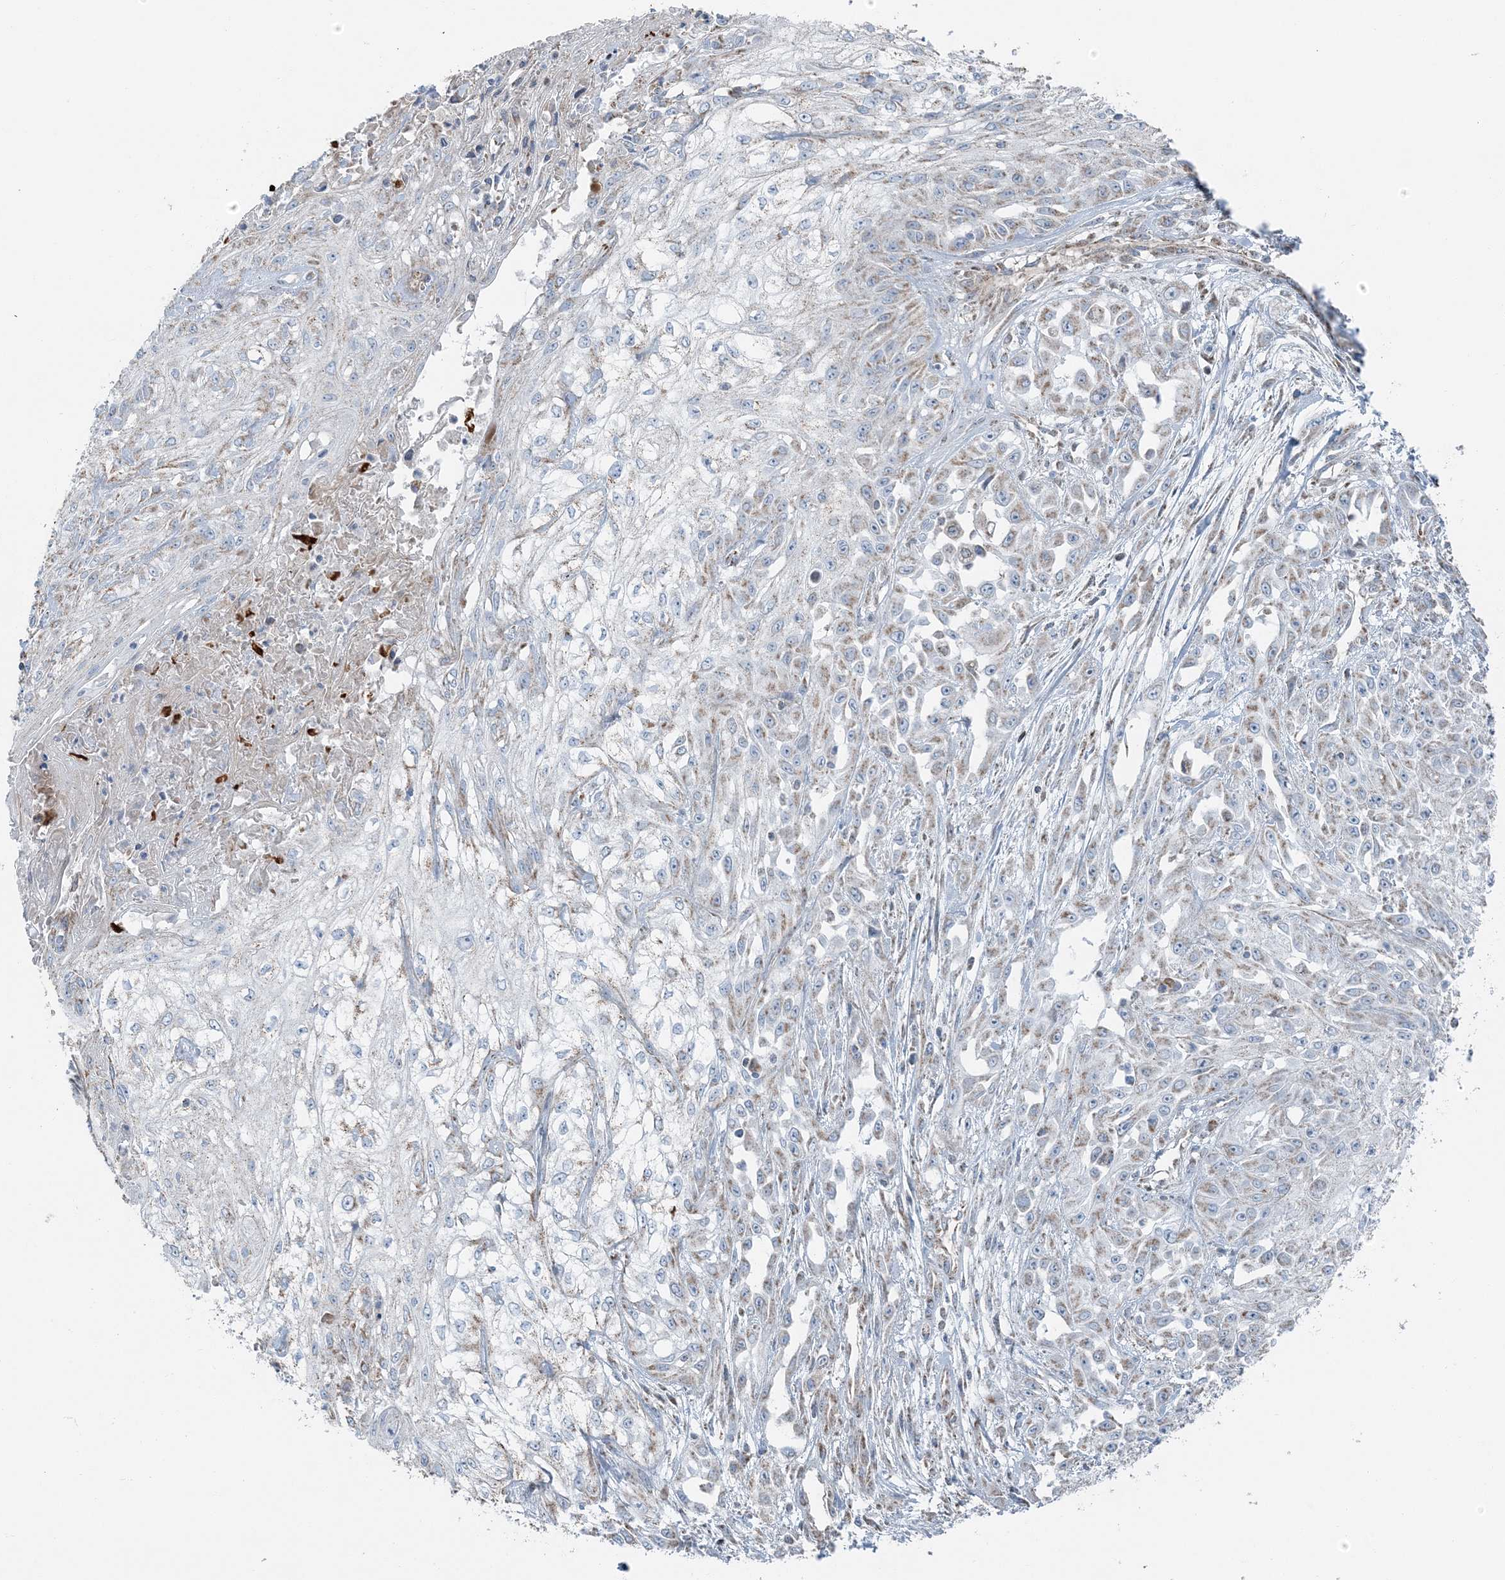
{"staining": {"intensity": "weak", "quantity": "25%-75%", "location": "cytoplasmic/membranous"}, "tissue": "skin cancer", "cell_type": "Tumor cells", "image_type": "cancer", "snomed": [{"axis": "morphology", "description": "Squamous cell carcinoma, NOS"}, {"axis": "morphology", "description": "Squamous cell carcinoma, metastatic, NOS"}, {"axis": "topography", "description": "Skin"}, {"axis": "topography", "description": "Lymph node"}], "caption": "This image reveals immunohistochemistry staining of skin squamous cell carcinoma, with low weak cytoplasmic/membranous expression in approximately 25%-75% of tumor cells.", "gene": "SLC22A16", "patient": {"sex": "male", "age": 75}}